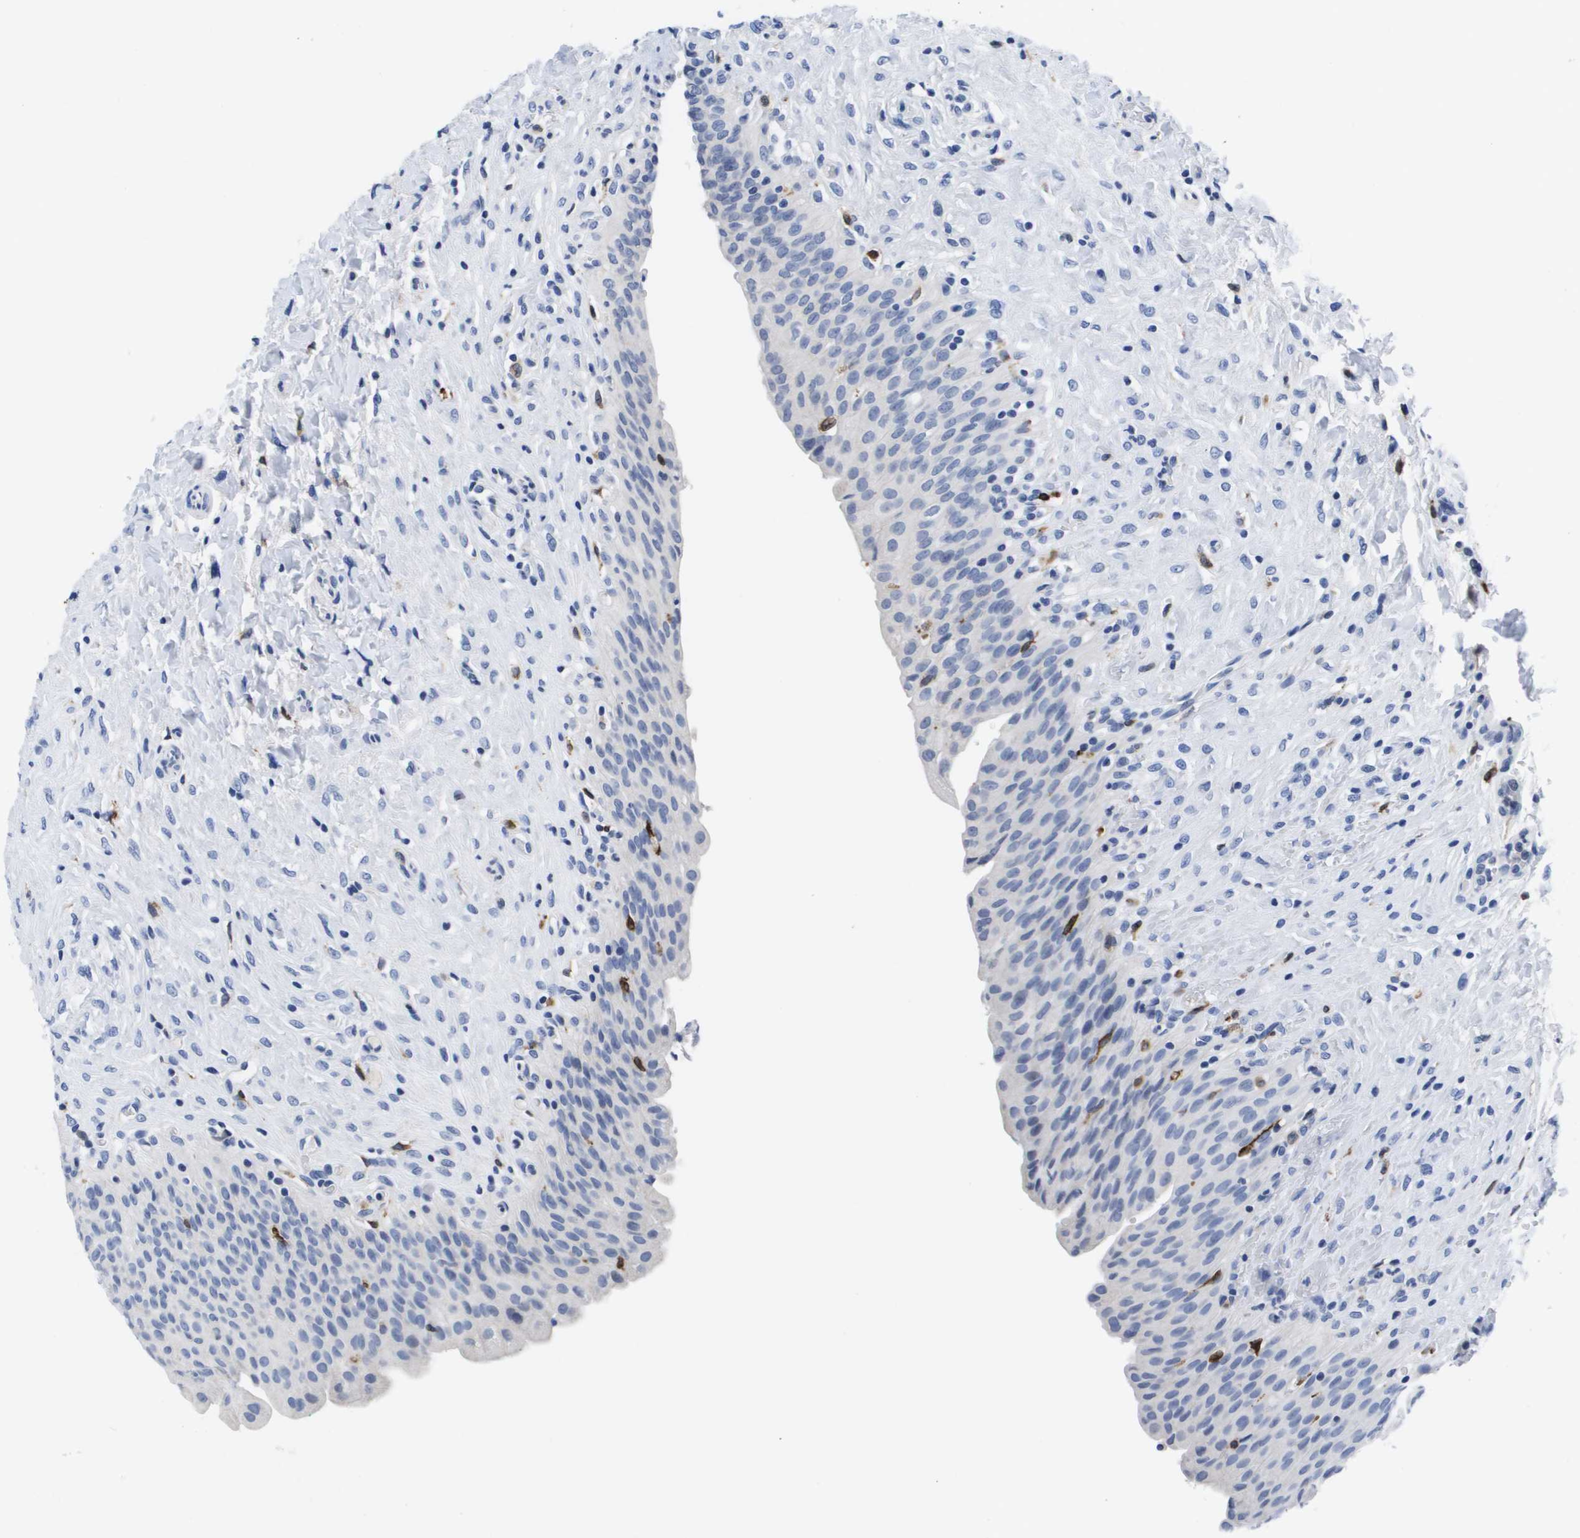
{"staining": {"intensity": "negative", "quantity": "none", "location": "none"}, "tissue": "urinary bladder", "cell_type": "Urothelial cells", "image_type": "normal", "snomed": [{"axis": "morphology", "description": "Urothelial carcinoma, High grade"}, {"axis": "topography", "description": "Urinary bladder"}], "caption": "IHC histopathology image of benign urinary bladder stained for a protein (brown), which exhibits no positivity in urothelial cells. (Stains: DAB immunohistochemistry (IHC) with hematoxylin counter stain, Microscopy: brightfield microscopy at high magnification).", "gene": "HMOX1", "patient": {"sex": "male", "age": 46}}